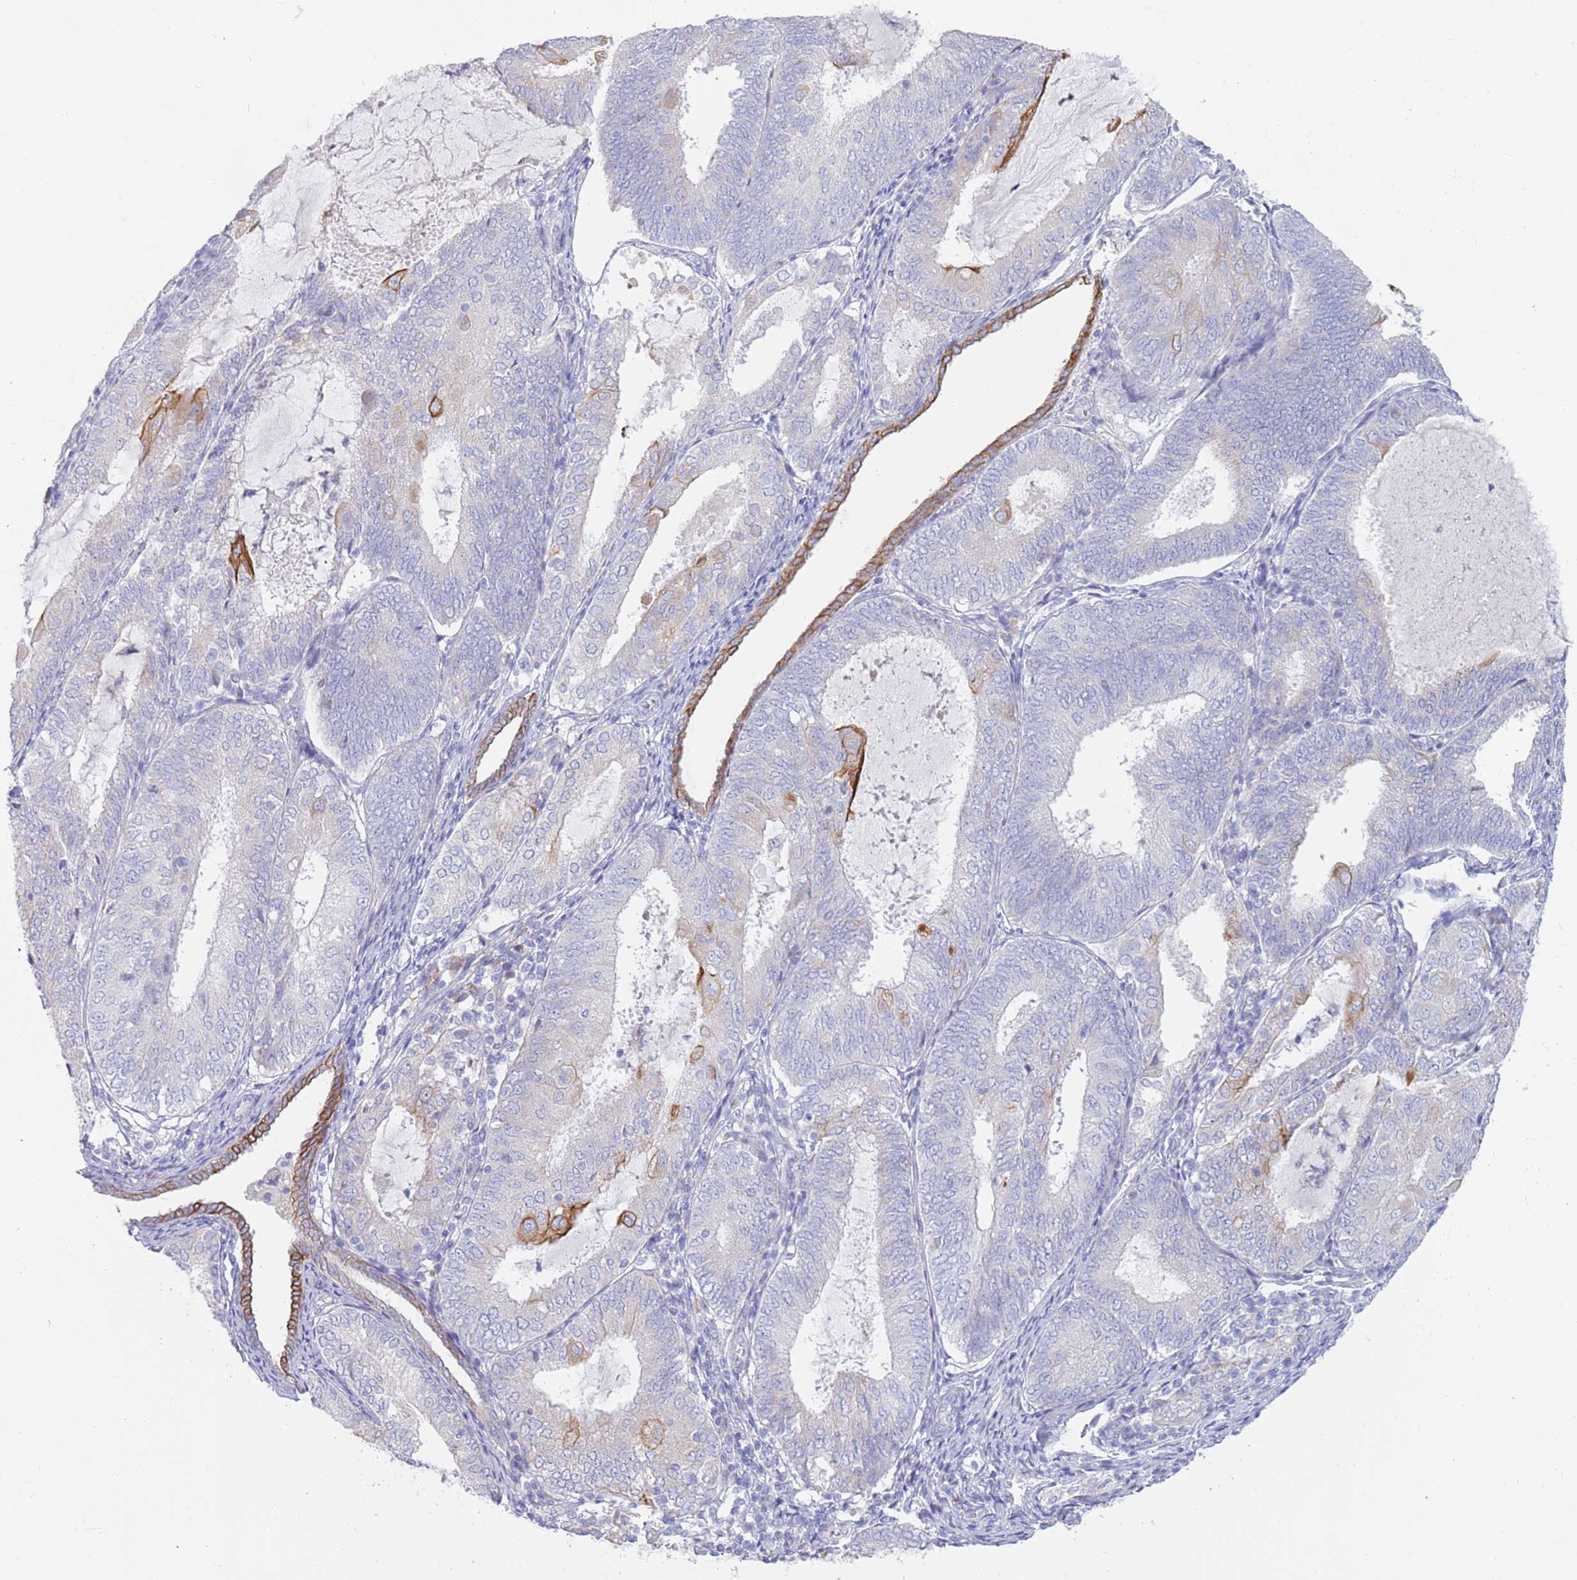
{"staining": {"intensity": "strong", "quantity": "<25%", "location": "cytoplasmic/membranous"}, "tissue": "endometrial cancer", "cell_type": "Tumor cells", "image_type": "cancer", "snomed": [{"axis": "morphology", "description": "Adenocarcinoma, NOS"}, {"axis": "topography", "description": "Endometrium"}], "caption": "Tumor cells display strong cytoplasmic/membranous staining in about <25% of cells in adenocarcinoma (endometrial).", "gene": "CCDC149", "patient": {"sex": "female", "age": 81}}